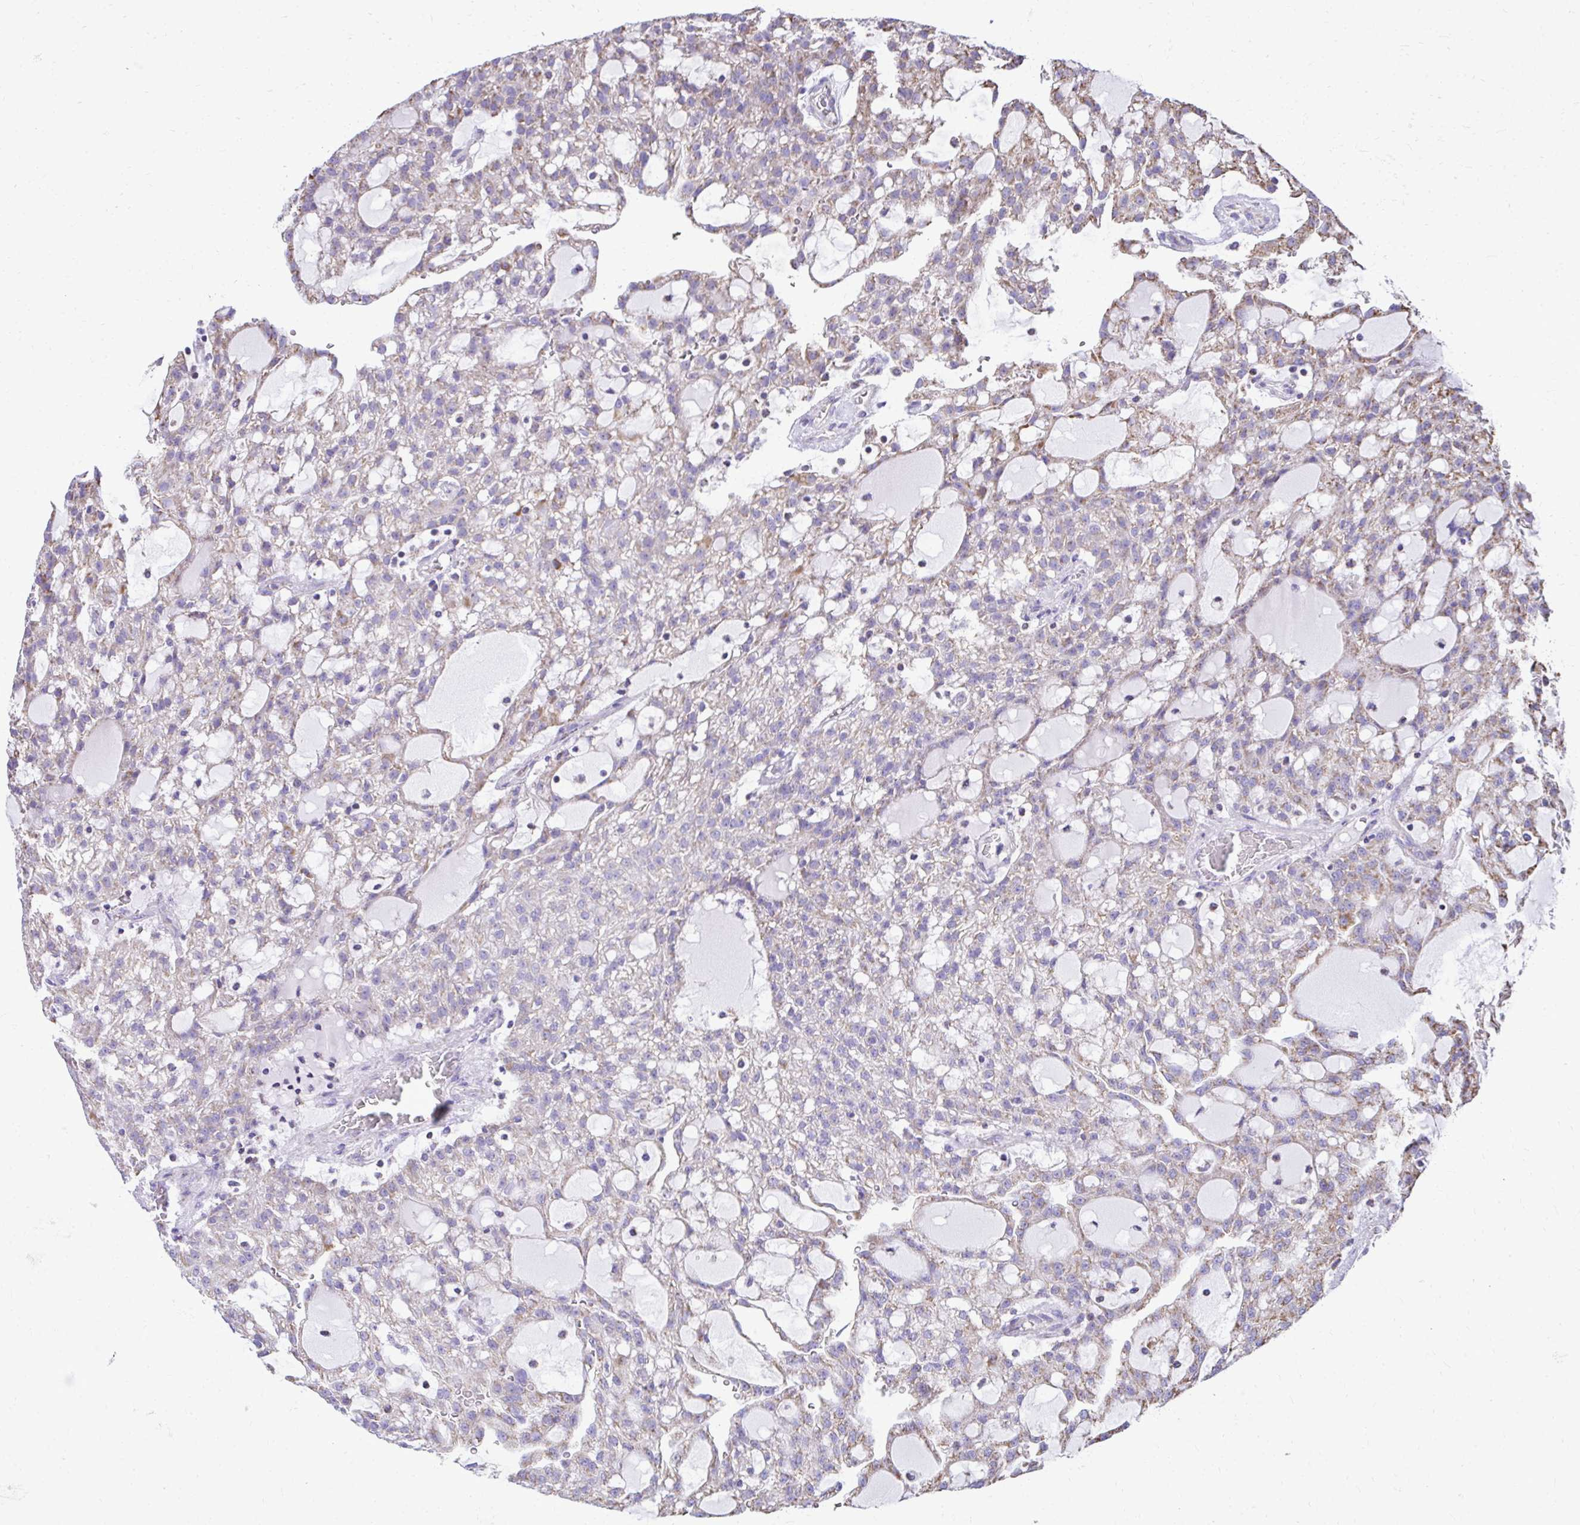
{"staining": {"intensity": "weak", "quantity": "25%-75%", "location": "cytoplasmic/membranous"}, "tissue": "renal cancer", "cell_type": "Tumor cells", "image_type": "cancer", "snomed": [{"axis": "morphology", "description": "Adenocarcinoma, NOS"}, {"axis": "topography", "description": "Kidney"}], "caption": "Human renal adenocarcinoma stained for a protein (brown) displays weak cytoplasmic/membranous positive staining in approximately 25%-75% of tumor cells.", "gene": "MPZL2", "patient": {"sex": "male", "age": 63}}